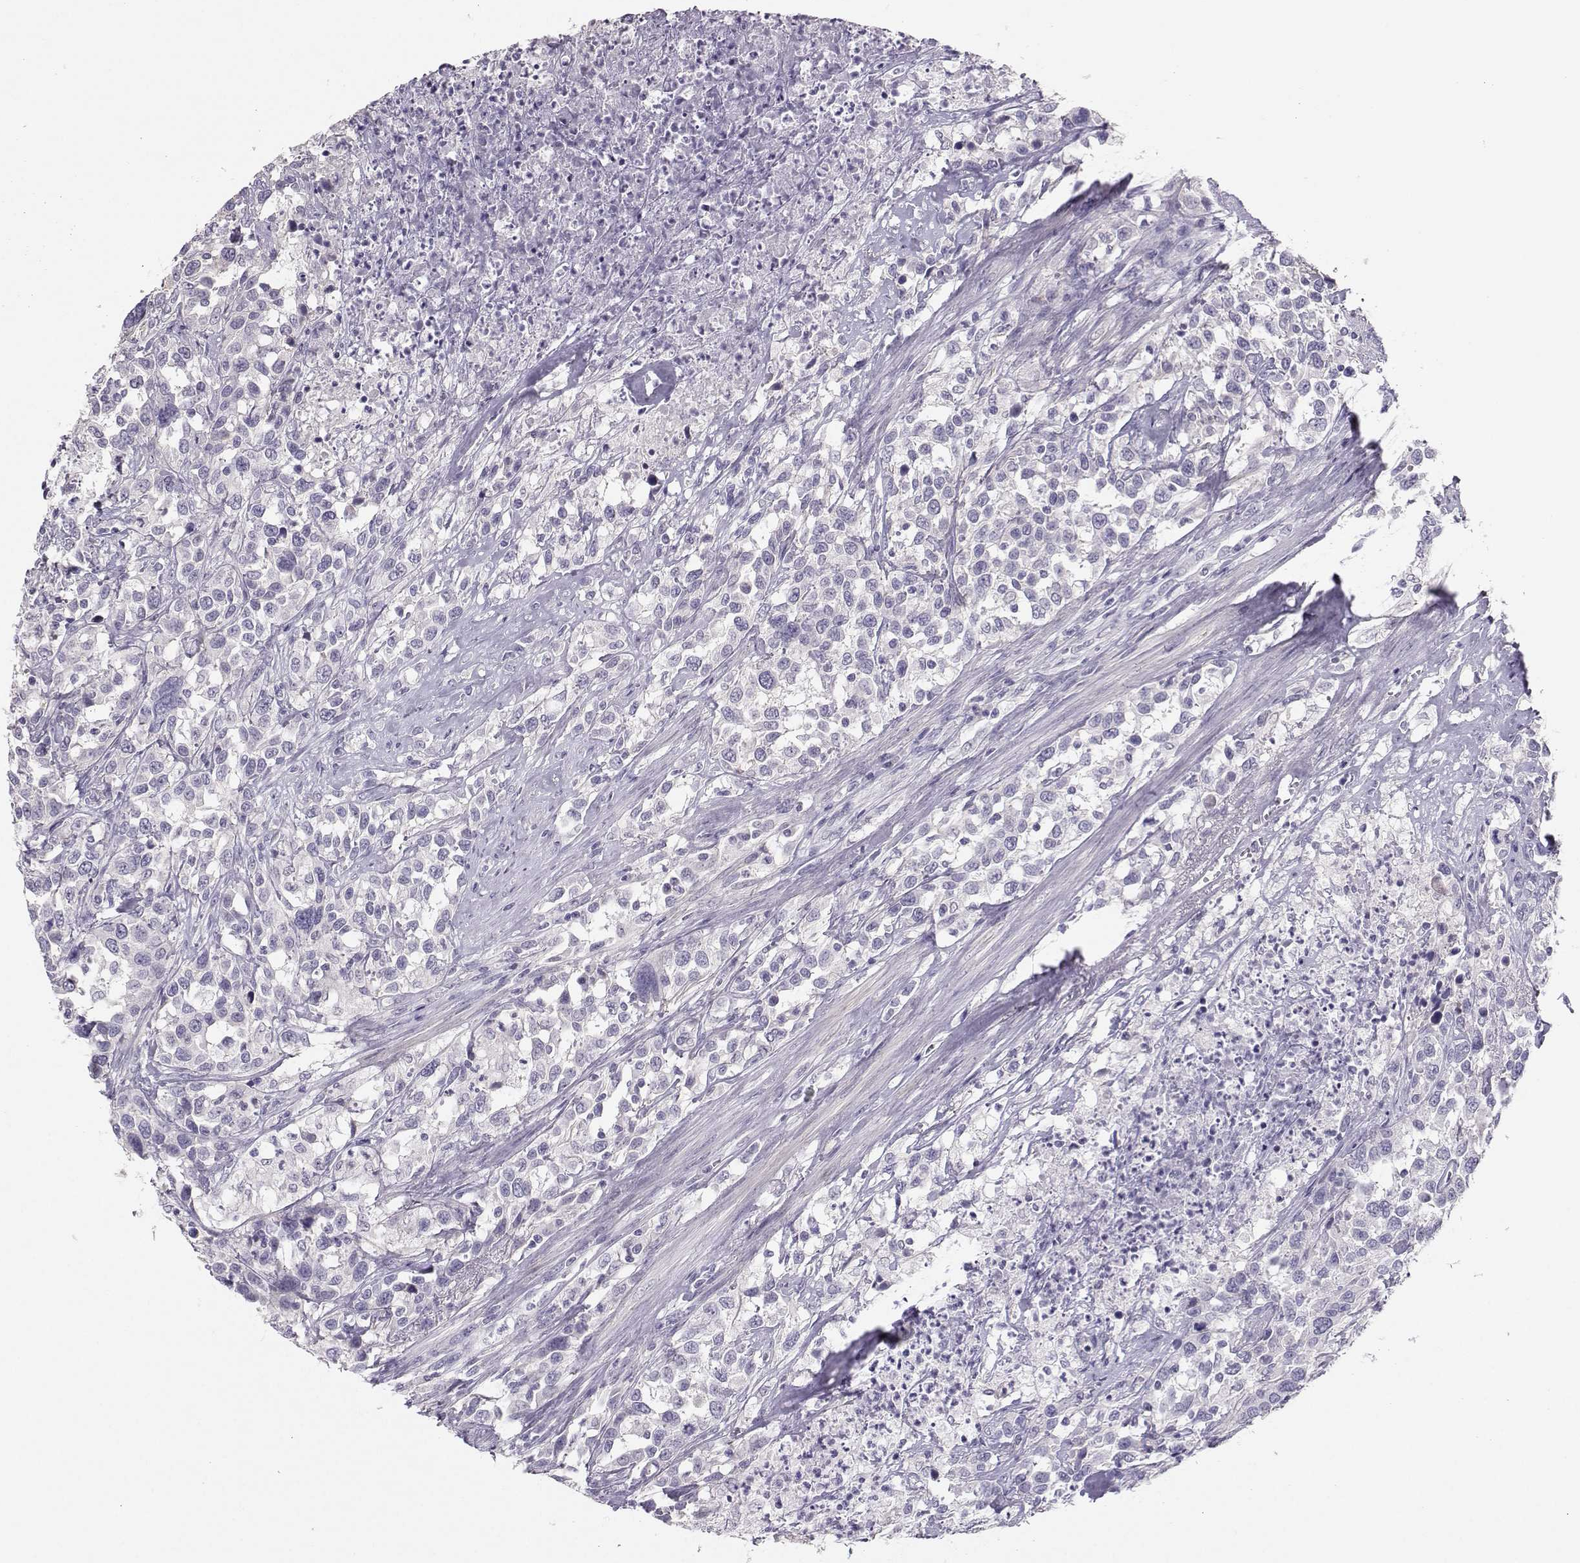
{"staining": {"intensity": "negative", "quantity": "none", "location": "none"}, "tissue": "urothelial cancer", "cell_type": "Tumor cells", "image_type": "cancer", "snomed": [{"axis": "morphology", "description": "Urothelial carcinoma, NOS"}, {"axis": "morphology", "description": "Urothelial carcinoma, High grade"}, {"axis": "topography", "description": "Urinary bladder"}], "caption": "A high-resolution image shows IHC staining of high-grade urothelial carcinoma, which reveals no significant staining in tumor cells.", "gene": "DNAAF1", "patient": {"sex": "female", "age": 64}}